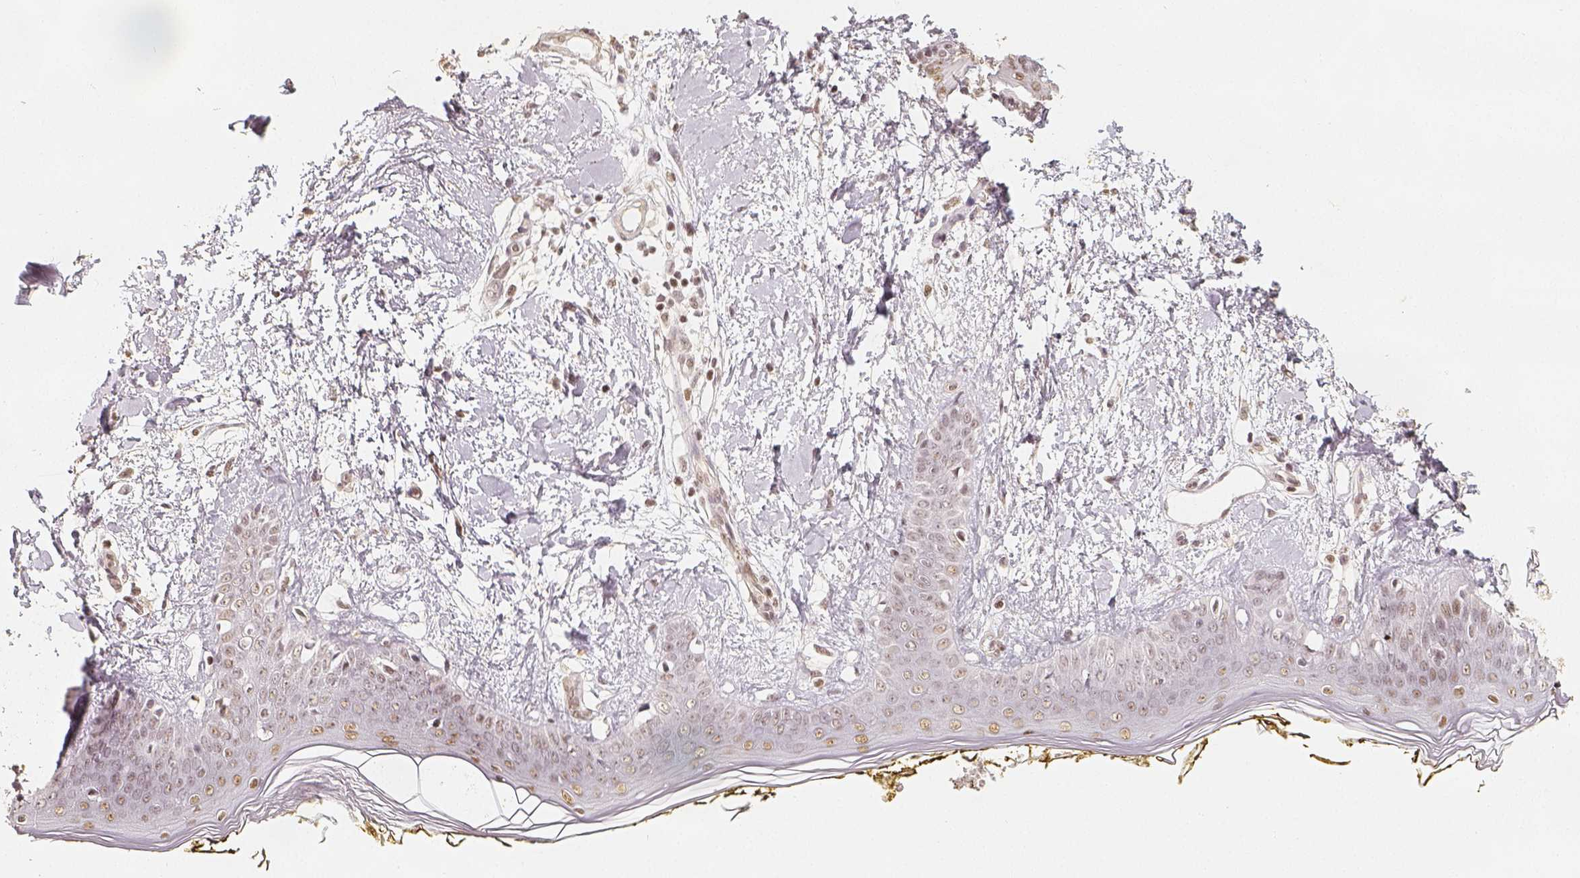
{"staining": {"intensity": "moderate", "quantity": ">75%", "location": "nuclear"}, "tissue": "skin", "cell_type": "Fibroblasts", "image_type": "normal", "snomed": [{"axis": "morphology", "description": "Normal tissue, NOS"}, {"axis": "topography", "description": "Skin"}], "caption": "A medium amount of moderate nuclear staining is identified in approximately >75% of fibroblasts in unremarkable skin. (DAB (3,3'-diaminobenzidine) IHC with brightfield microscopy, high magnification).", "gene": "HDAC1", "patient": {"sex": "female", "age": 34}}